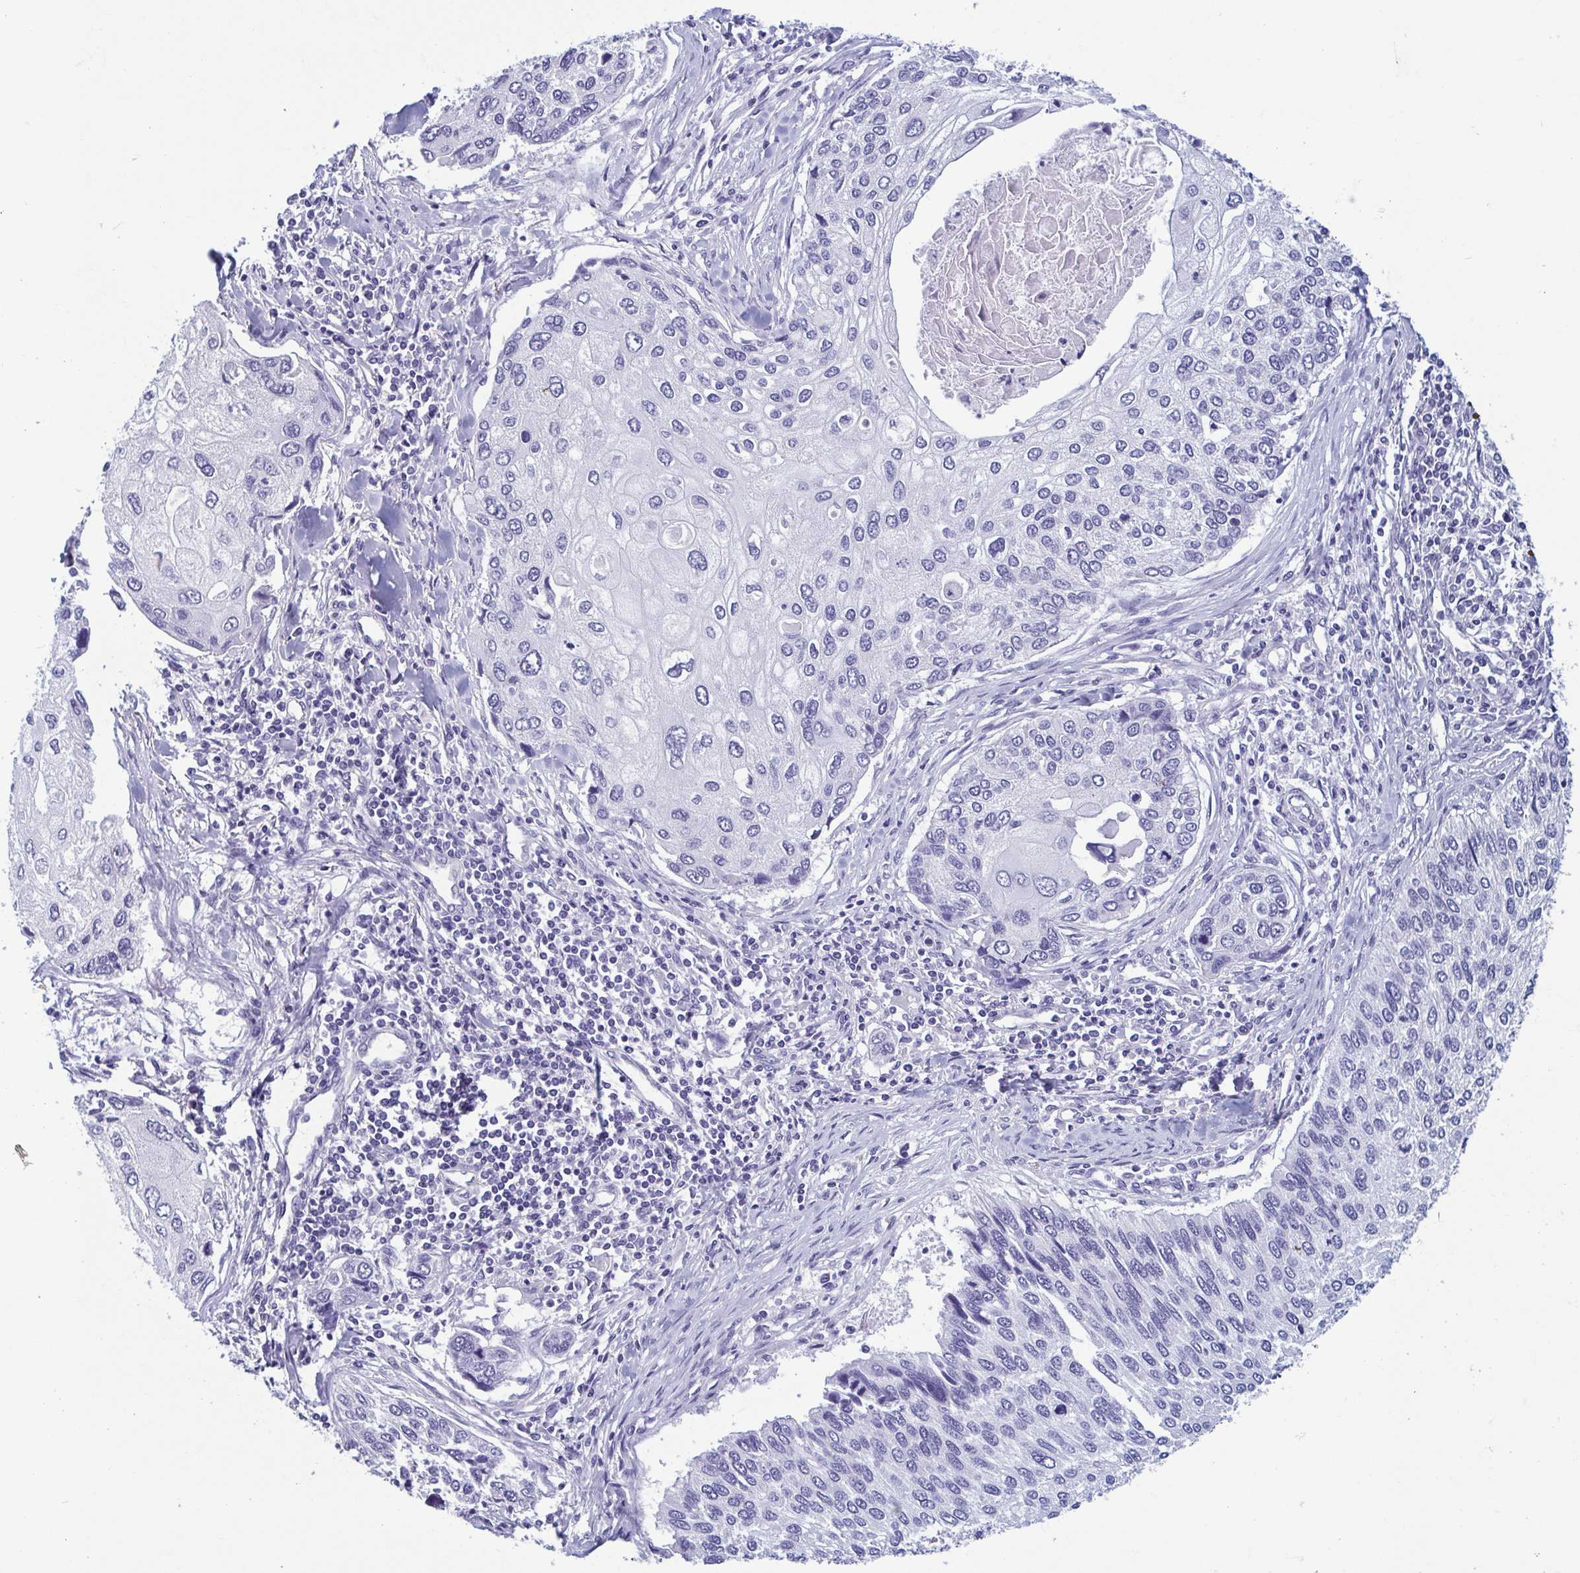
{"staining": {"intensity": "negative", "quantity": "none", "location": "none"}, "tissue": "lung cancer", "cell_type": "Tumor cells", "image_type": "cancer", "snomed": [{"axis": "morphology", "description": "Squamous cell carcinoma, NOS"}, {"axis": "morphology", "description": "Squamous cell carcinoma, metastatic, NOS"}, {"axis": "topography", "description": "Lung"}], "caption": "A high-resolution histopathology image shows IHC staining of lung cancer, which demonstrates no significant expression in tumor cells.", "gene": "MORC4", "patient": {"sex": "male", "age": 63}}